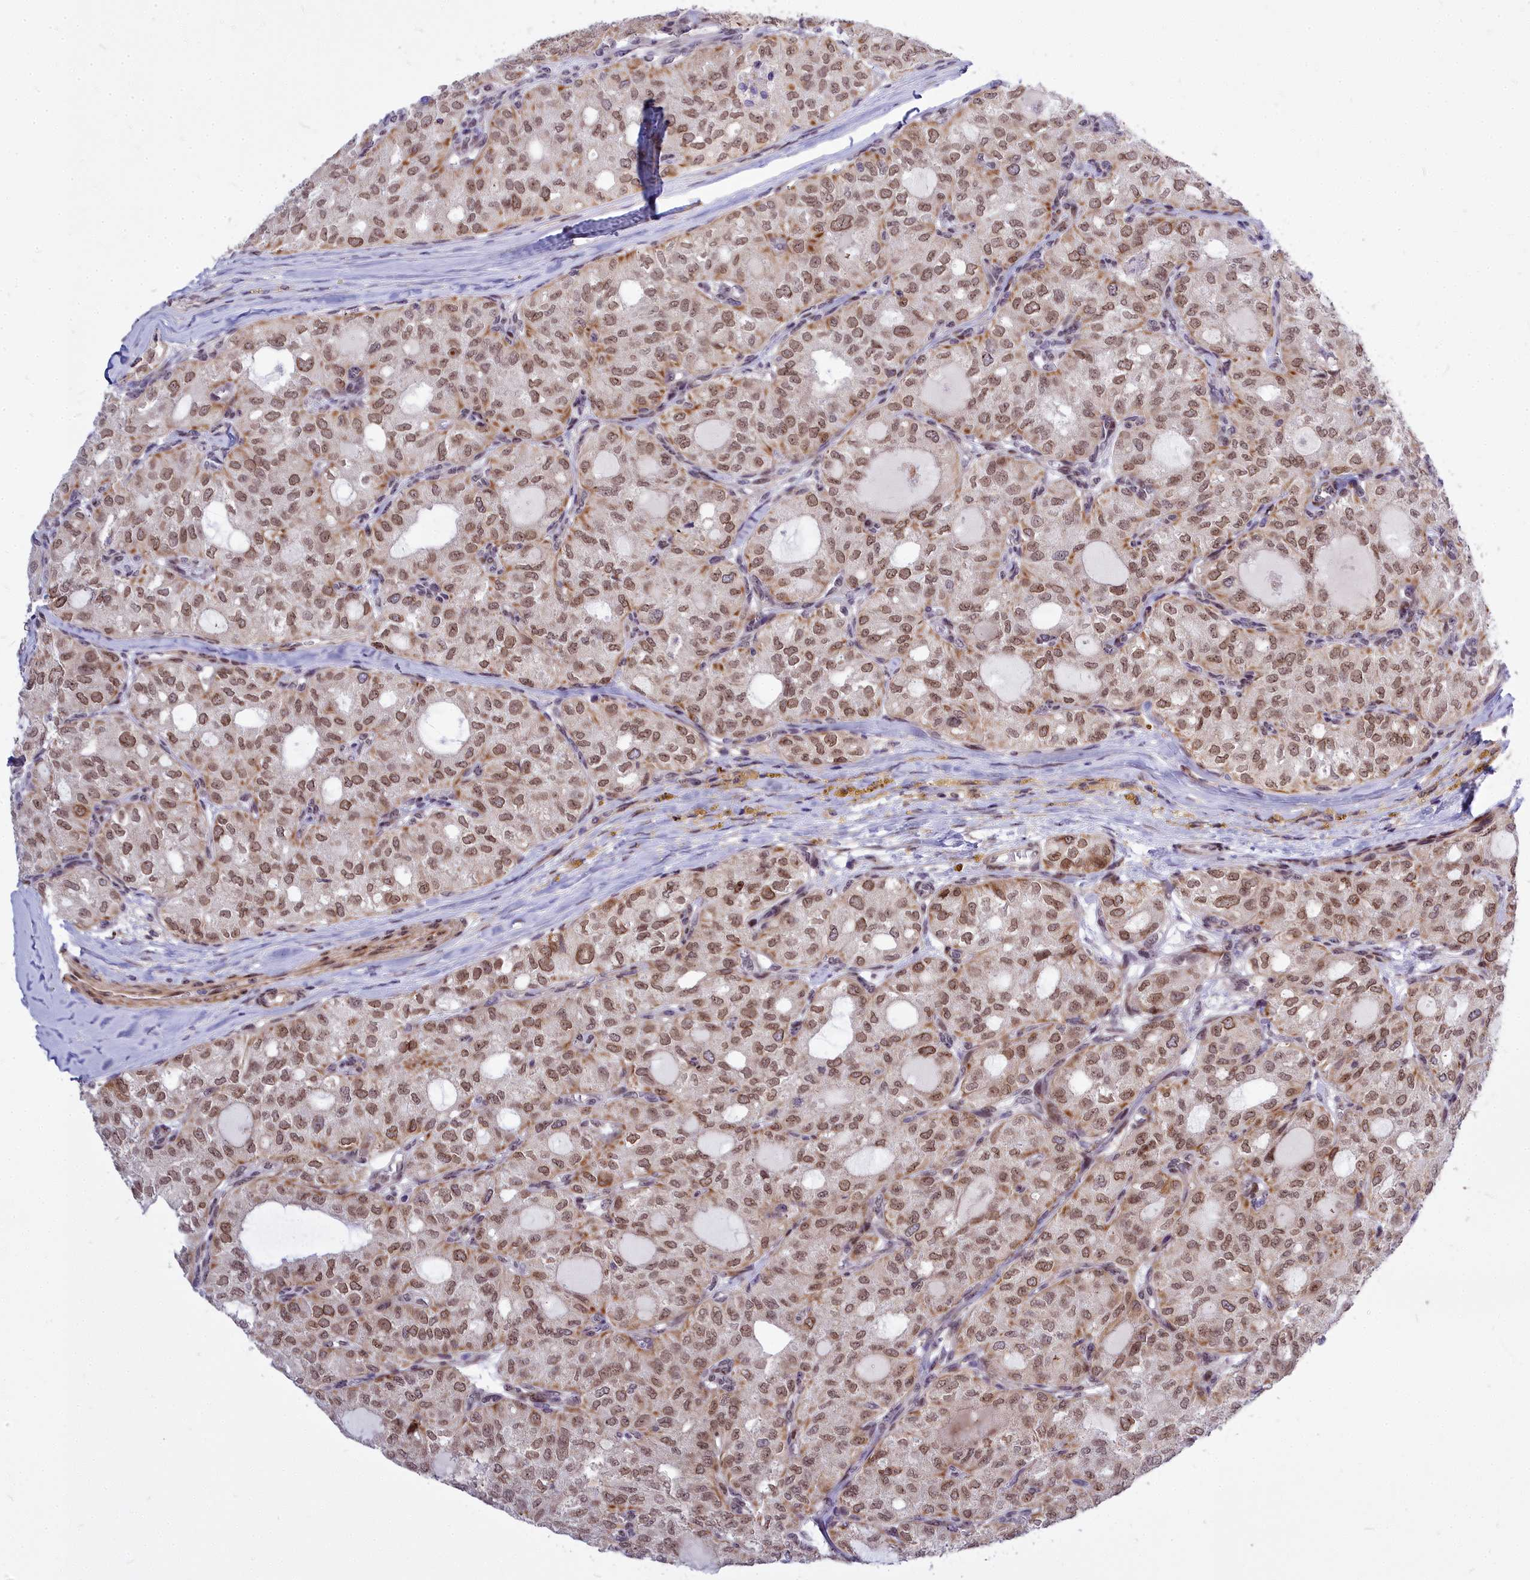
{"staining": {"intensity": "moderate", "quantity": ">75%", "location": "nuclear"}, "tissue": "thyroid cancer", "cell_type": "Tumor cells", "image_type": "cancer", "snomed": [{"axis": "morphology", "description": "Follicular adenoma carcinoma, NOS"}, {"axis": "topography", "description": "Thyroid gland"}], "caption": "Tumor cells demonstrate medium levels of moderate nuclear staining in approximately >75% of cells in human thyroid cancer.", "gene": "ABCB8", "patient": {"sex": "male", "age": 75}}